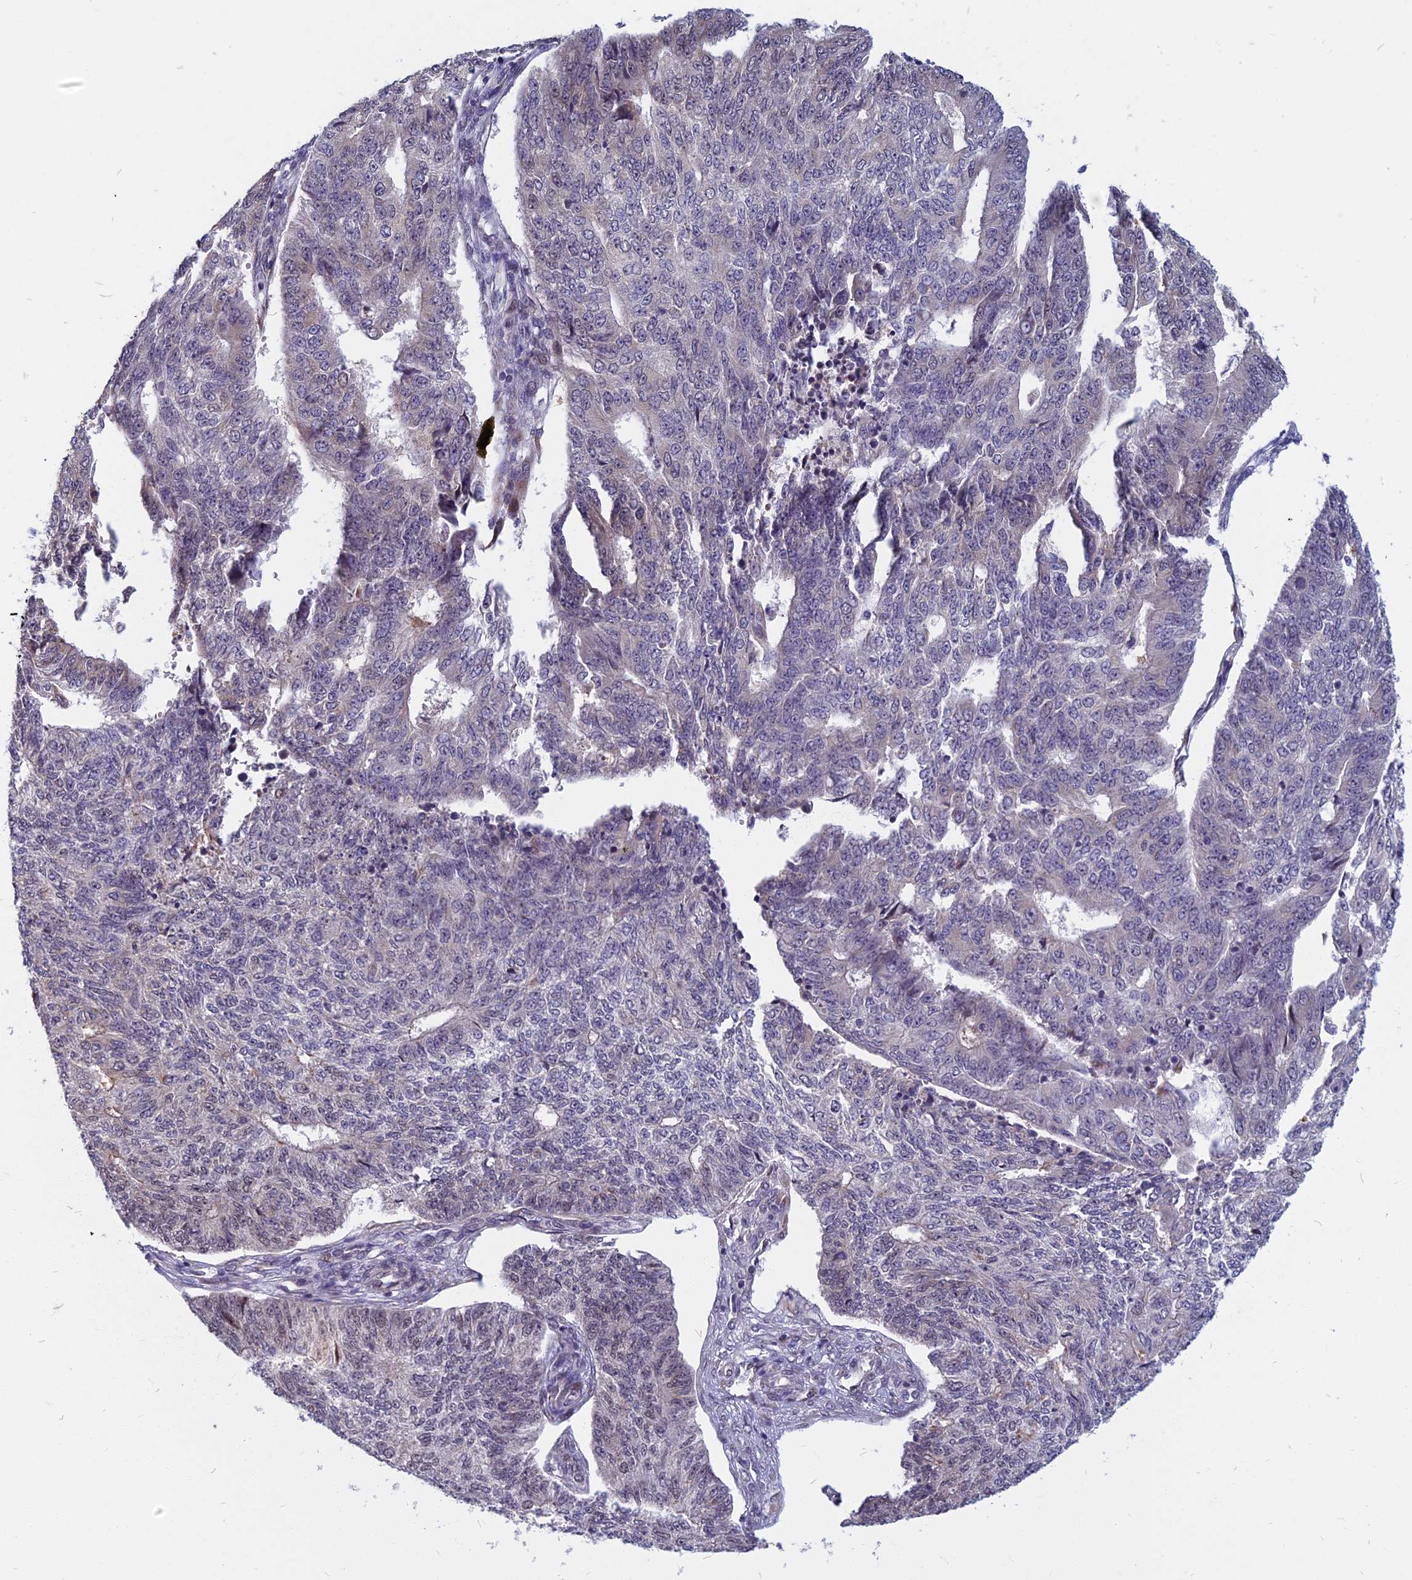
{"staining": {"intensity": "negative", "quantity": "none", "location": "none"}, "tissue": "endometrial cancer", "cell_type": "Tumor cells", "image_type": "cancer", "snomed": [{"axis": "morphology", "description": "Adenocarcinoma, NOS"}, {"axis": "topography", "description": "Endometrium"}], "caption": "A histopathology image of endometrial adenocarcinoma stained for a protein reveals no brown staining in tumor cells.", "gene": "CCDC113", "patient": {"sex": "female", "age": 32}}